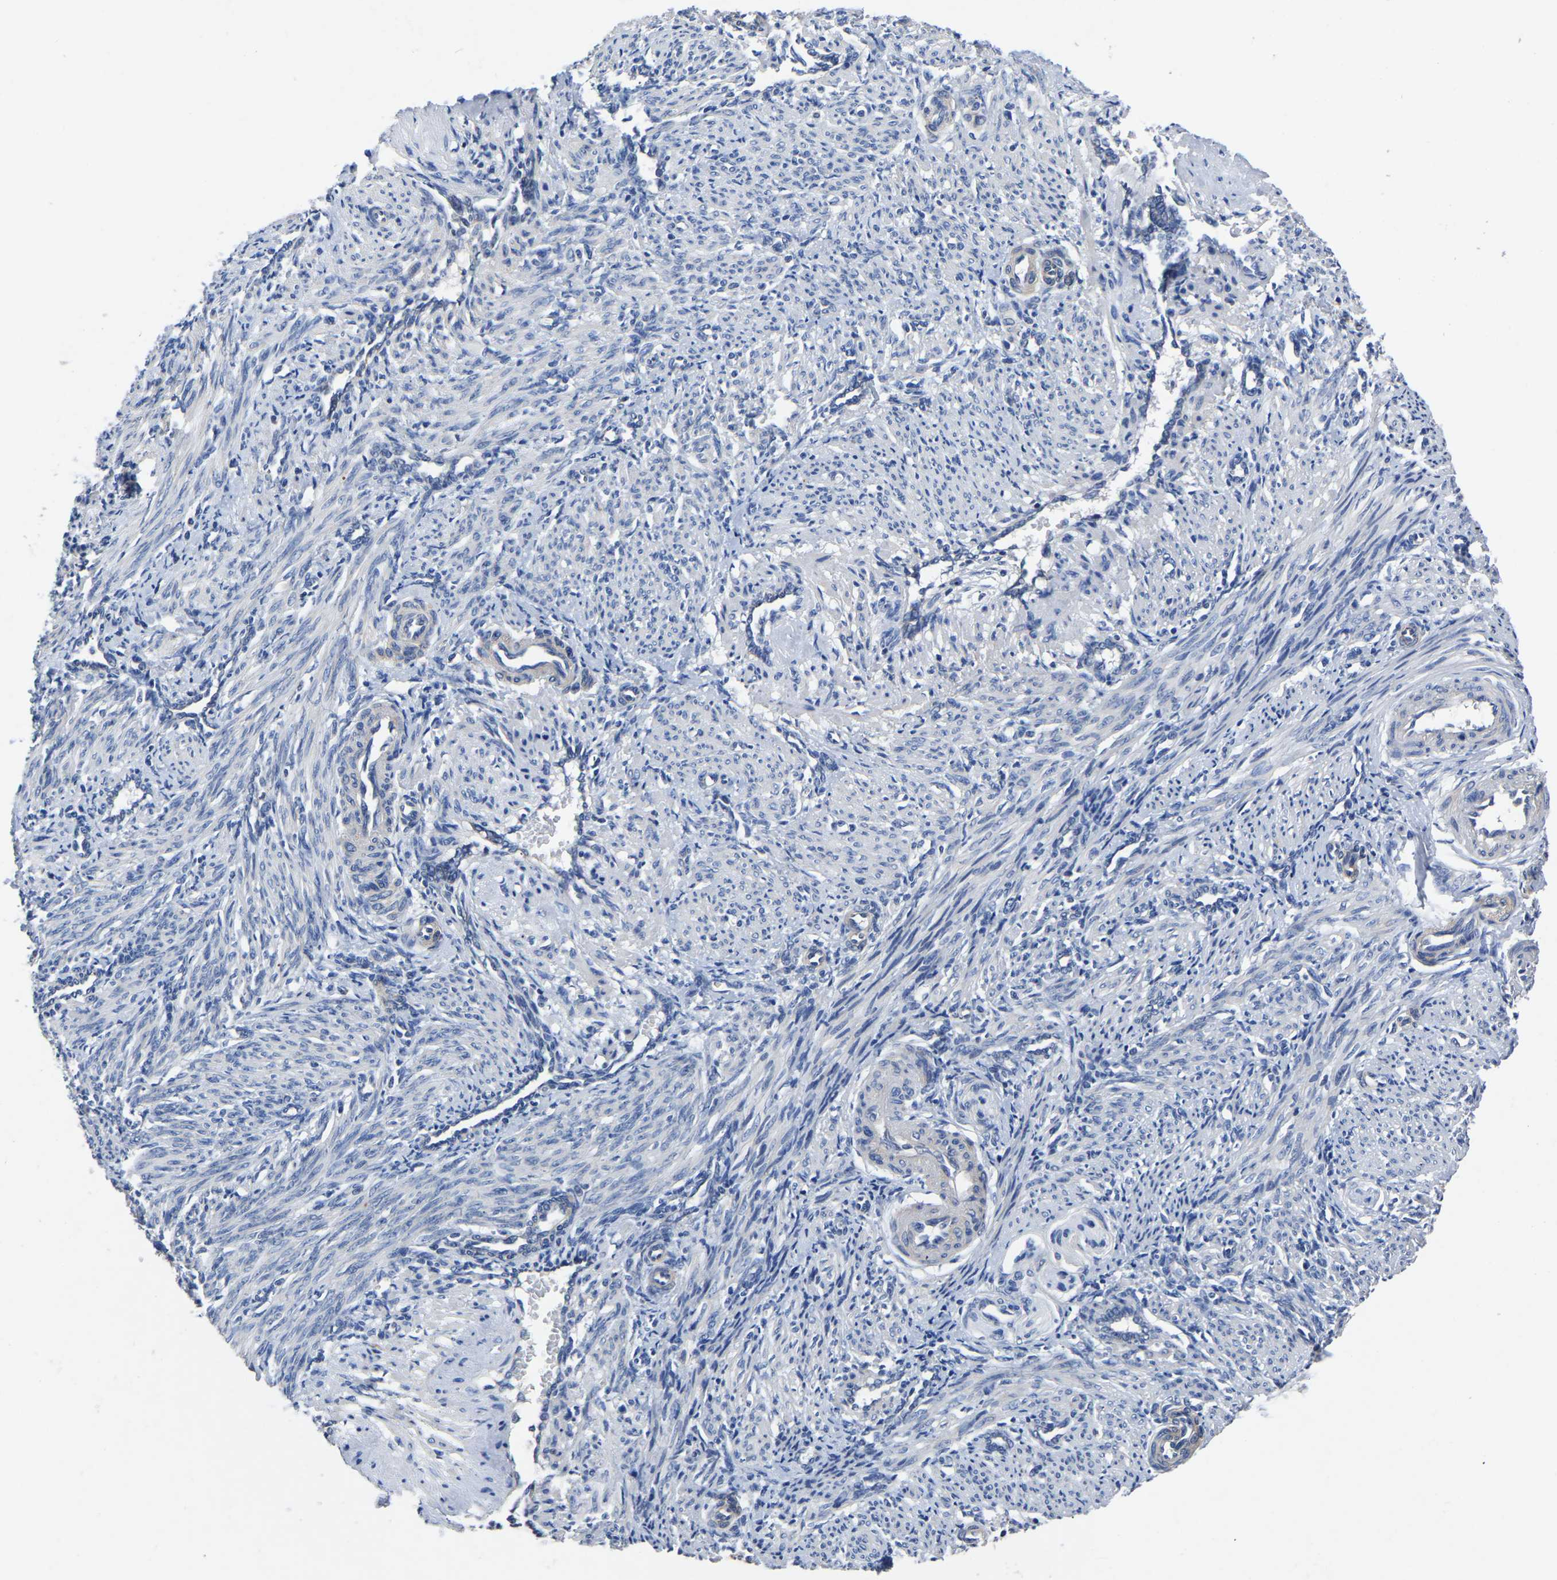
{"staining": {"intensity": "negative", "quantity": "none", "location": "none"}, "tissue": "smooth muscle", "cell_type": "Smooth muscle cells", "image_type": "normal", "snomed": [{"axis": "morphology", "description": "Normal tissue, NOS"}, {"axis": "topography", "description": "Endometrium"}], "caption": "IHC histopathology image of unremarkable smooth muscle: smooth muscle stained with DAB exhibits no significant protein expression in smooth muscle cells.", "gene": "FGD5", "patient": {"sex": "female", "age": 33}}